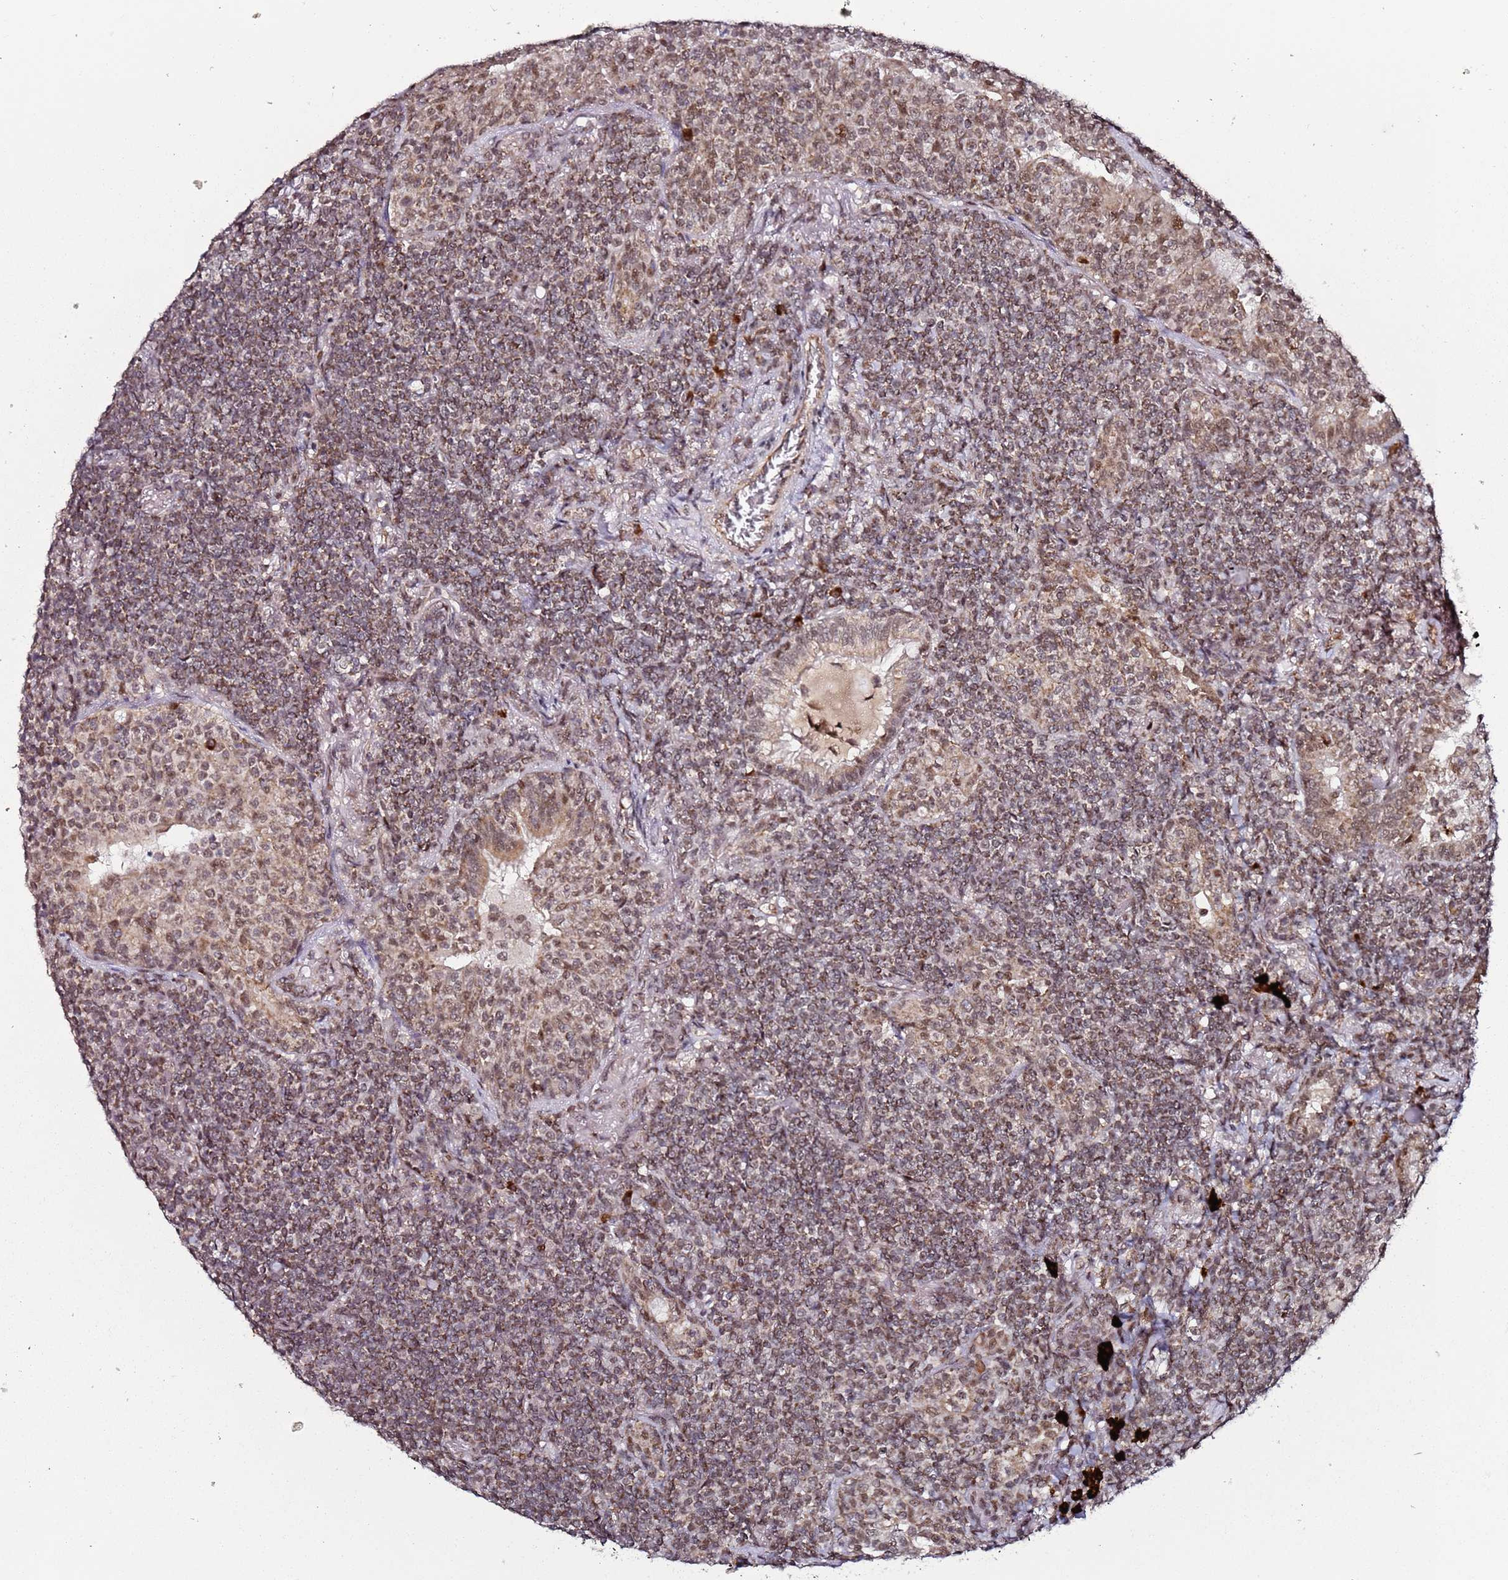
{"staining": {"intensity": "moderate", "quantity": ">75%", "location": "nuclear"}, "tissue": "lymphoma", "cell_type": "Tumor cells", "image_type": "cancer", "snomed": [{"axis": "morphology", "description": "Malignant lymphoma, non-Hodgkin's type, Low grade"}, {"axis": "topography", "description": "Lung"}], "caption": "Immunohistochemistry (IHC) (DAB) staining of malignant lymphoma, non-Hodgkin's type (low-grade) demonstrates moderate nuclear protein positivity in approximately >75% of tumor cells.", "gene": "TP53AIP1", "patient": {"sex": "female", "age": 71}}